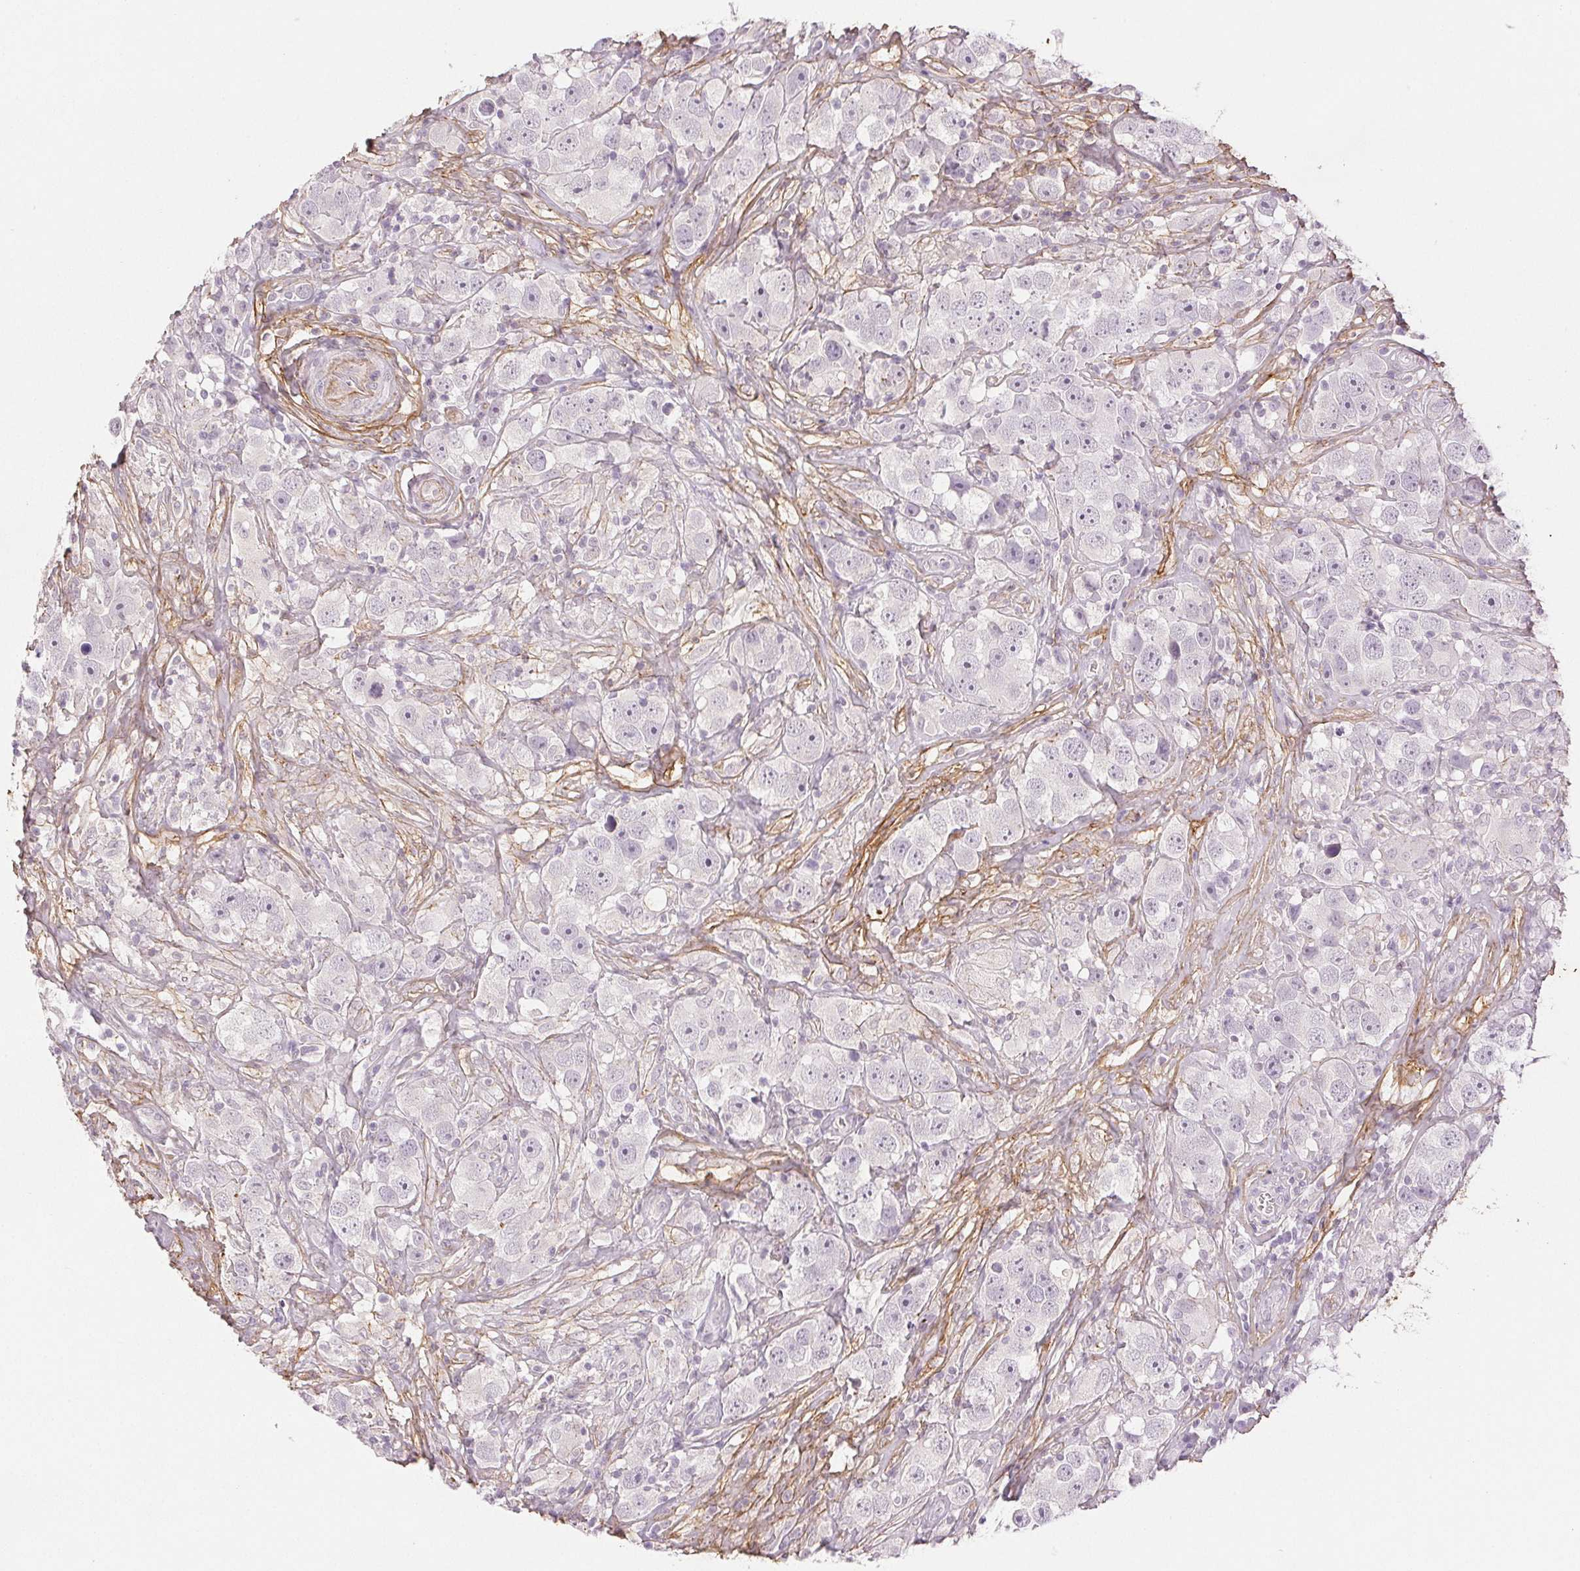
{"staining": {"intensity": "negative", "quantity": "none", "location": "none"}, "tissue": "testis cancer", "cell_type": "Tumor cells", "image_type": "cancer", "snomed": [{"axis": "morphology", "description": "Seminoma, NOS"}, {"axis": "topography", "description": "Testis"}], "caption": "DAB (3,3'-diaminobenzidine) immunohistochemical staining of human testis cancer (seminoma) shows no significant expression in tumor cells.", "gene": "FBN1", "patient": {"sex": "male", "age": 49}}